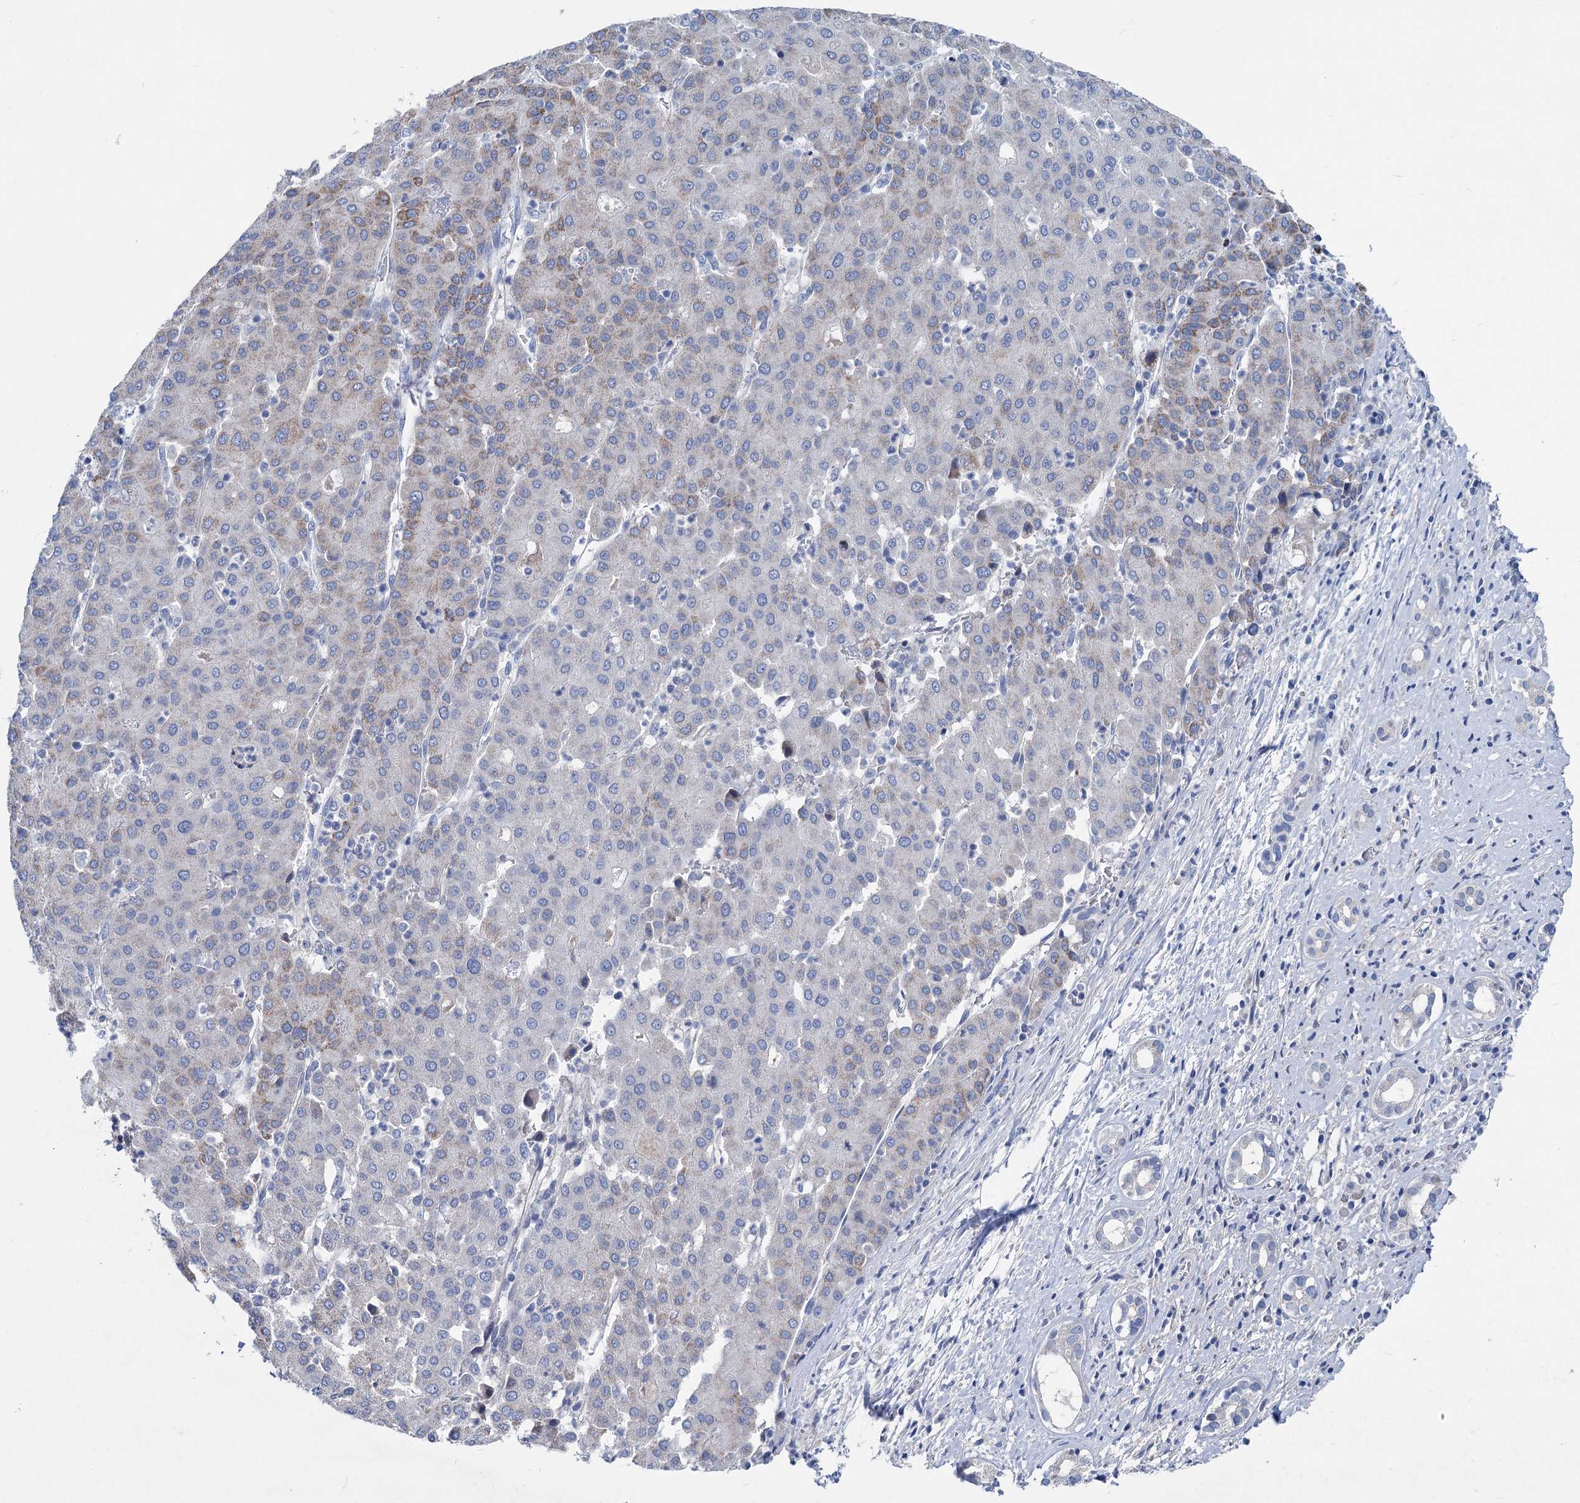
{"staining": {"intensity": "moderate", "quantity": "25%-75%", "location": "cytoplasmic/membranous"}, "tissue": "liver cancer", "cell_type": "Tumor cells", "image_type": "cancer", "snomed": [{"axis": "morphology", "description": "Carcinoma, Hepatocellular, NOS"}, {"axis": "topography", "description": "Liver"}], "caption": "Immunohistochemistry (IHC) (DAB) staining of human liver cancer displays moderate cytoplasmic/membranous protein expression in approximately 25%-75% of tumor cells.", "gene": "CHDH", "patient": {"sex": "male", "age": 65}}